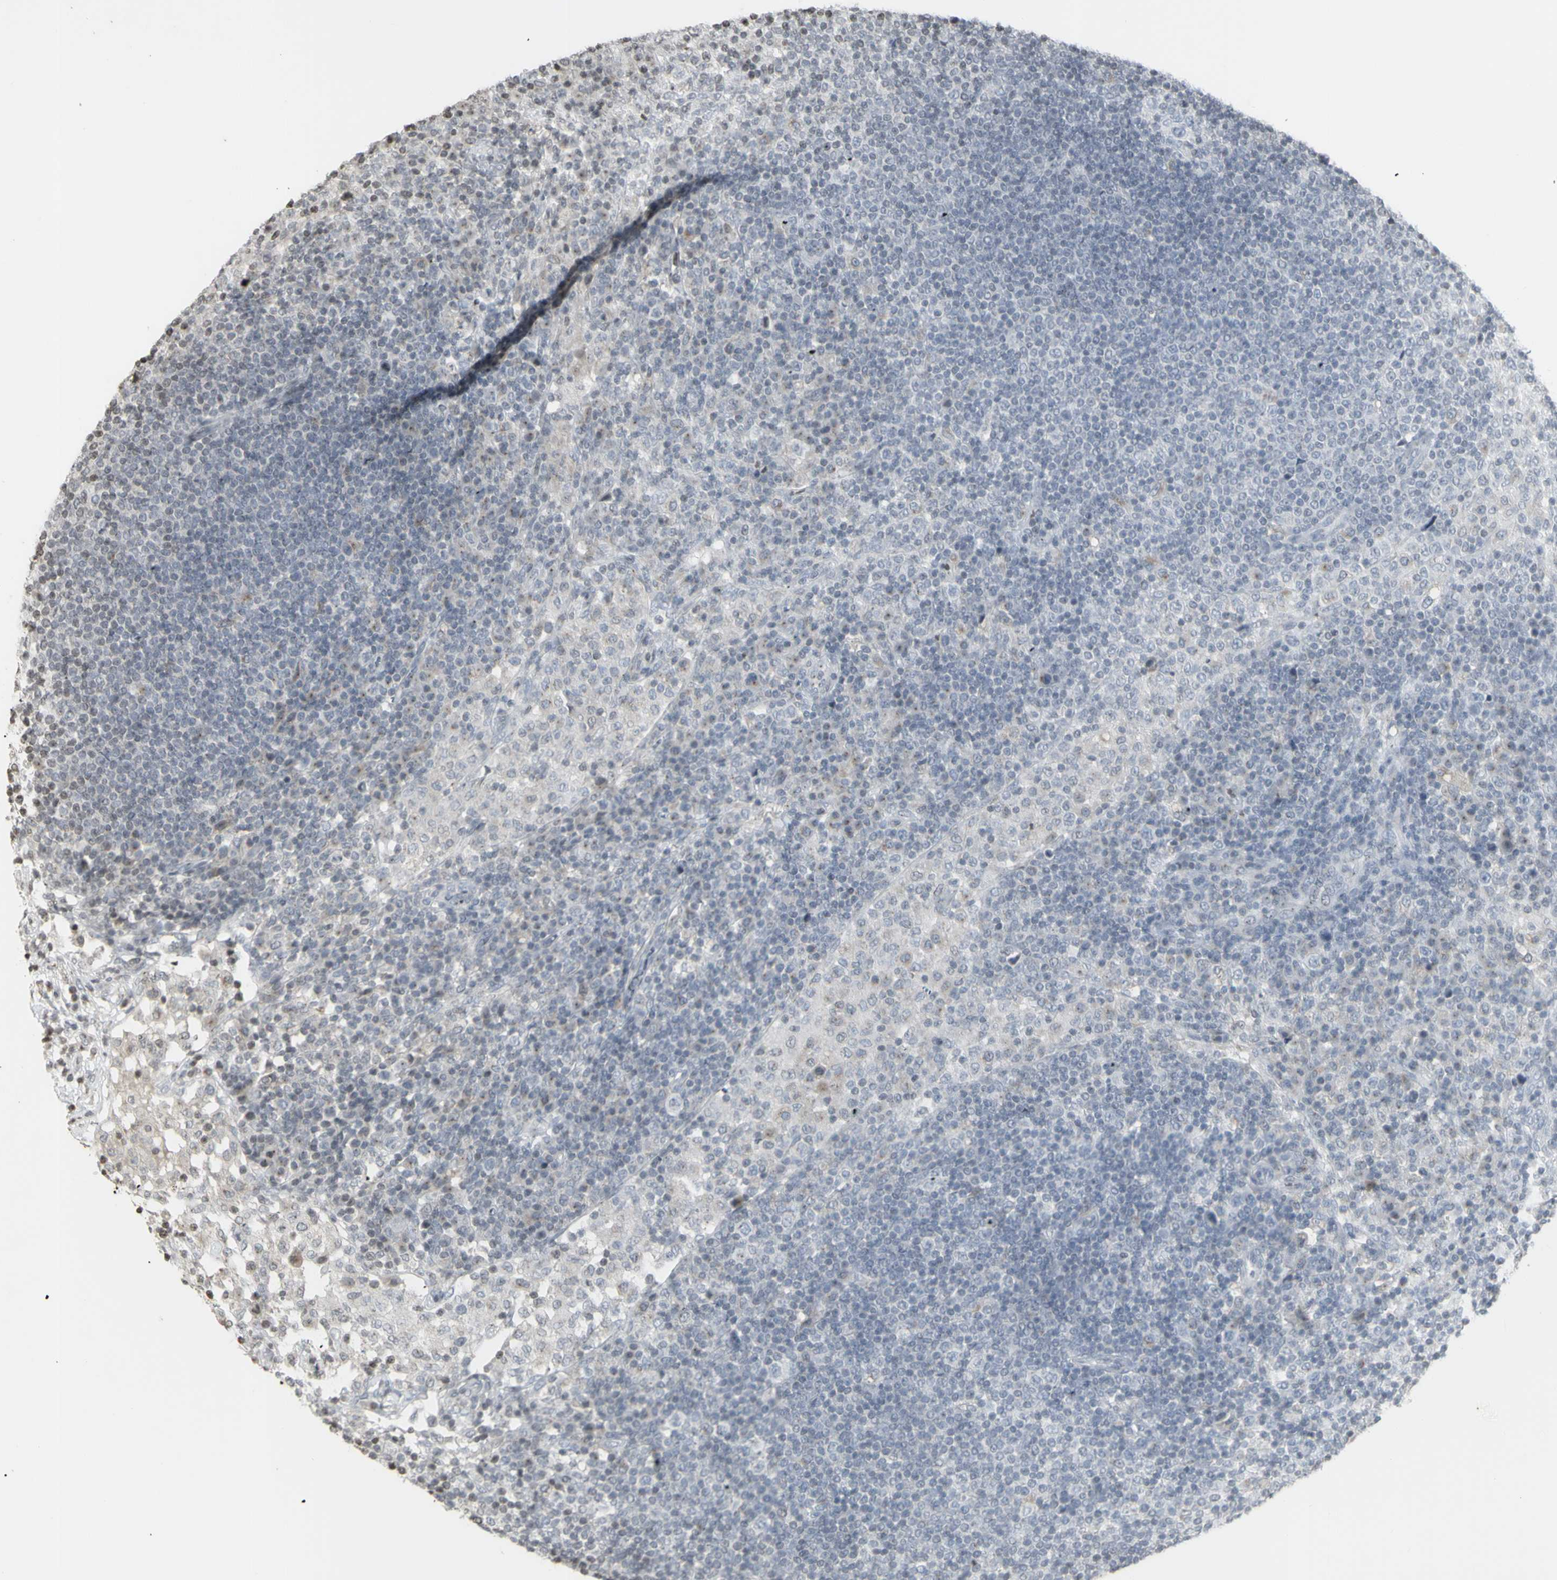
{"staining": {"intensity": "negative", "quantity": "none", "location": "none"}, "tissue": "lymph node", "cell_type": "Germinal center cells", "image_type": "normal", "snomed": [{"axis": "morphology", "description": "Normal tissue, NOS"}, {"axis": "topography", "description": "Lymph node"}], "caption": "This is a histopathology image of IHC staining of unremarkable lymph node, which shows no expression in germinal center cells. (DAB immunohistochemistry visualized using brightfield microscopy, high magnification).", "gene": "MUC5AC", "patient": {"sex": "female", "age": 53}}